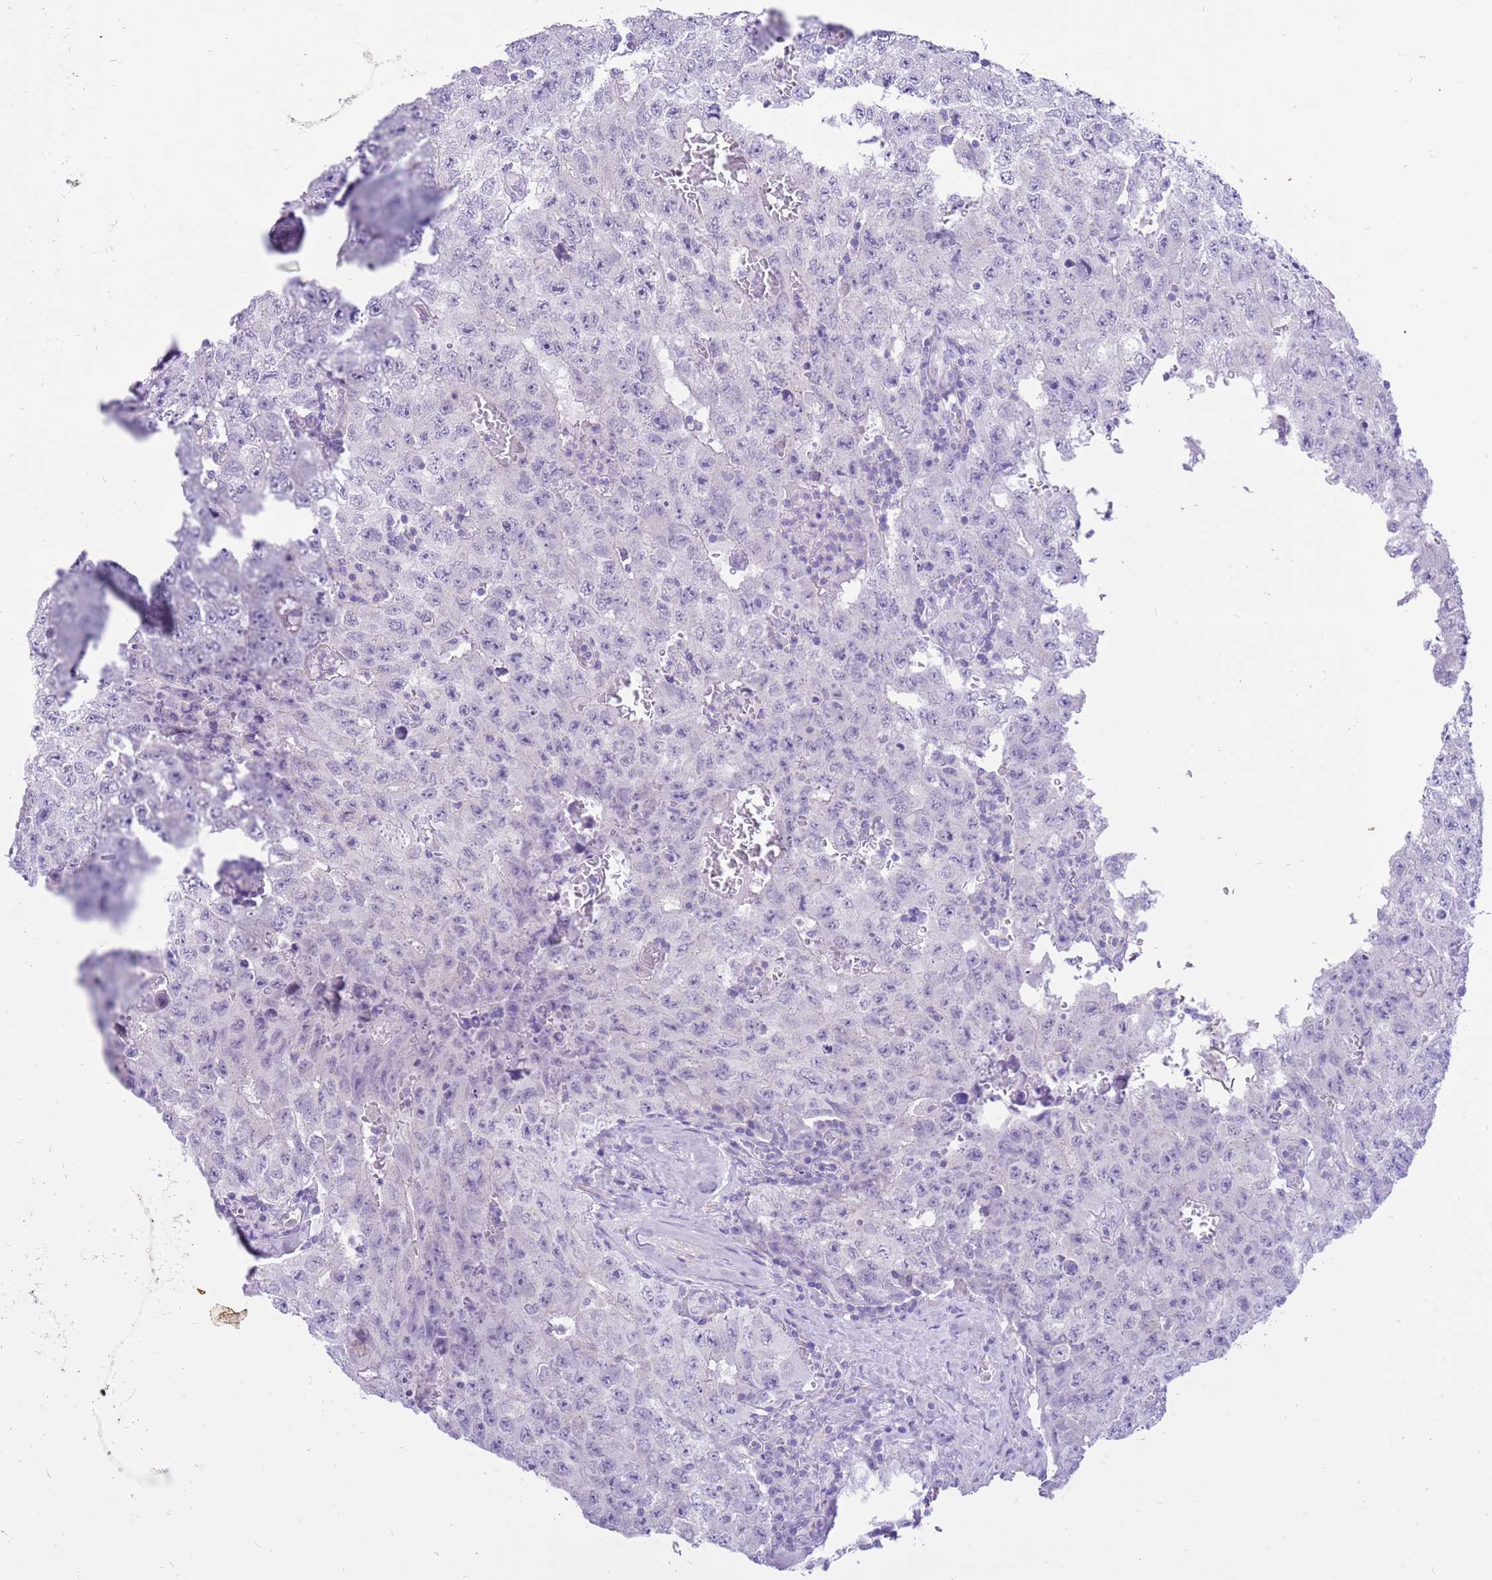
{"staining": {"intensity": "negative", "quantity": "none", "location": "none"}, "tissue": "testis cancer", "cell_type": "Tumor cells", "image_type": "cancer", "snomed": [{"axis": "morphology", "description": "Carcinoma, Embryonal, NOS"}, {"axis": "topography", "description": "Testis"}], "caption": "DAB (3,3'-diaminobenzidine) immunohistochemical staining of embryonal carcinoma (testis) shows no significant positivity in tumor cells.", "gene": "R3HDM4", "patient": {"sex": "male", "age": 17}}